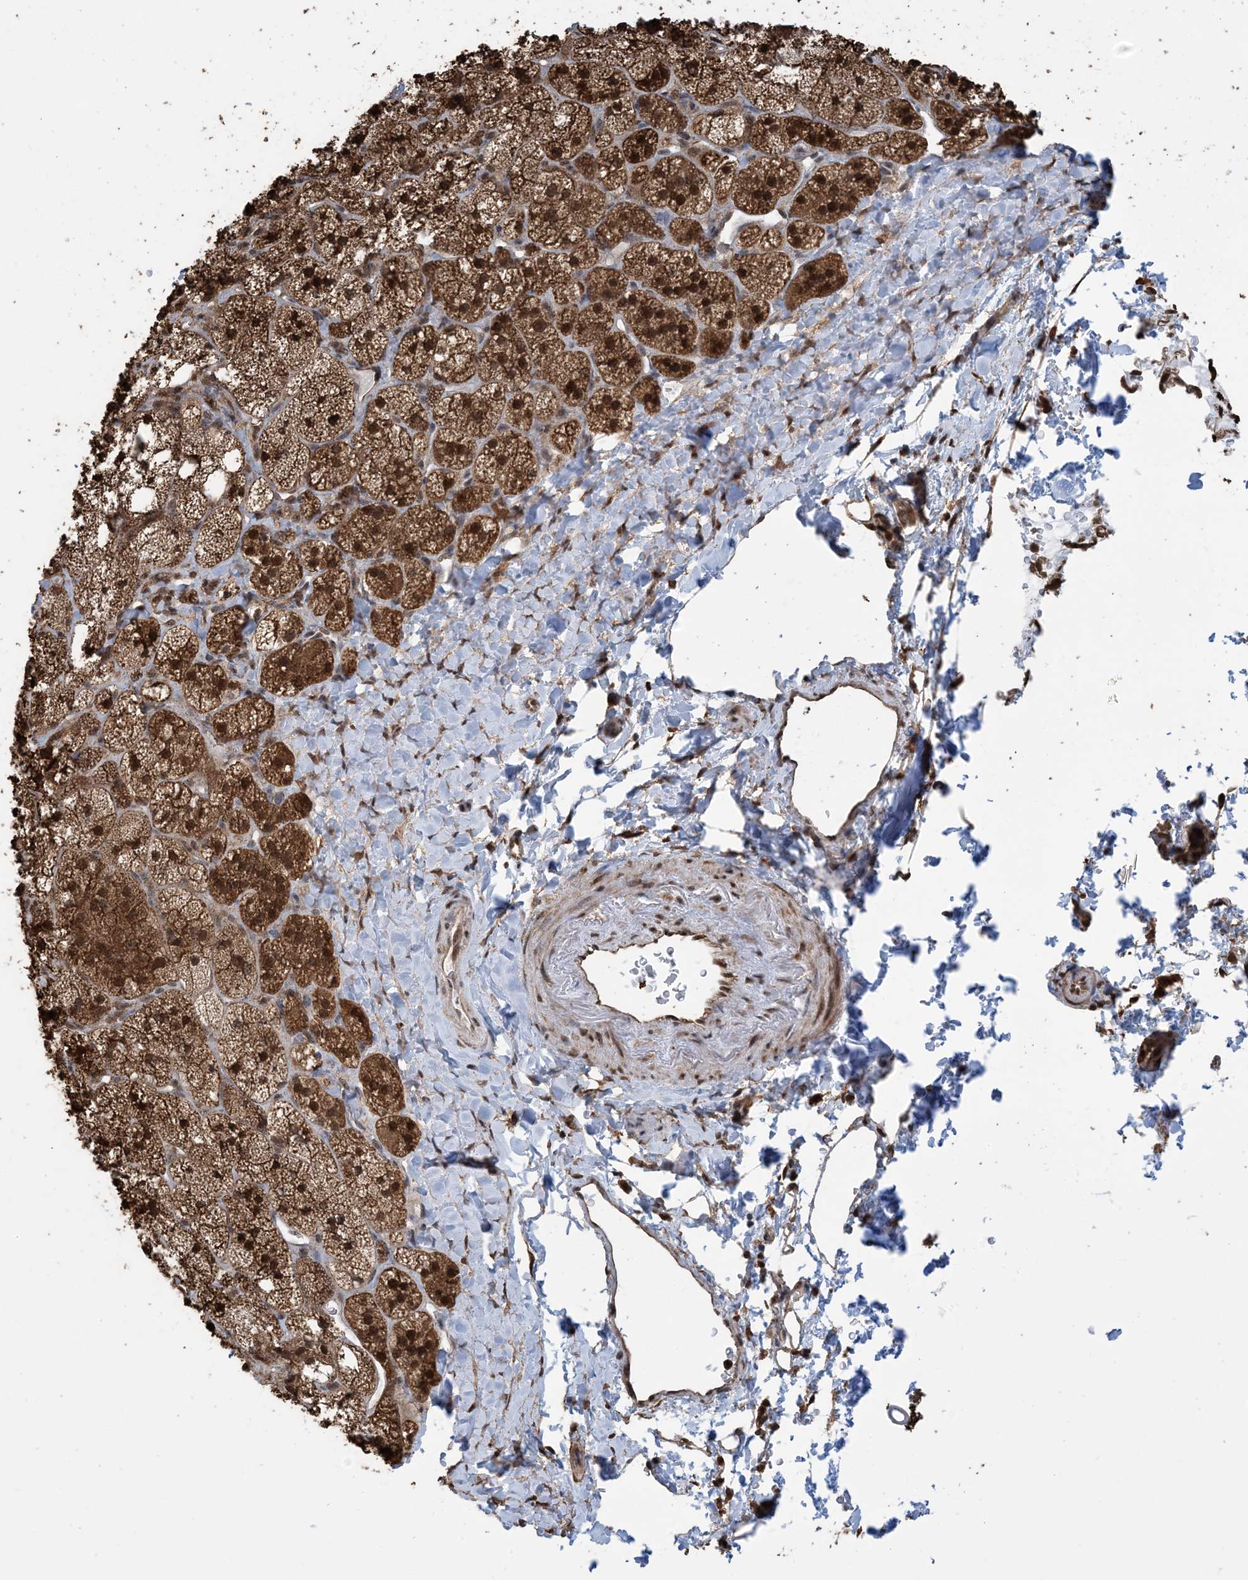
{"staining": {"intensity": "strong", "quantity": ">75%", "location": "cytoplasmic/membranous,nuclear"}, "tissue": "adrenal gland", "cell_type": "Glandular cells", "image_type": "normal", "snomed": [{"axis": "morphology", "description": "Normal tissue, NOS"}, {"axis": "topography", "description": "Adrenal gland"}], "caption": "DAB (3,3'-diaminobenzidine) immunohistochemical staining of unremarkable human adrenal gland reveals strong cytoplasmic/membranous,nuclear protein expression in approximately >75% of glandular cells. (DAB (3,3'-diaminobenzidine) IHC, brown staining for protein, blue staining for nuclei).", "gene": "HSPA1A", "patient": {"sex": "male", "age": 61}}